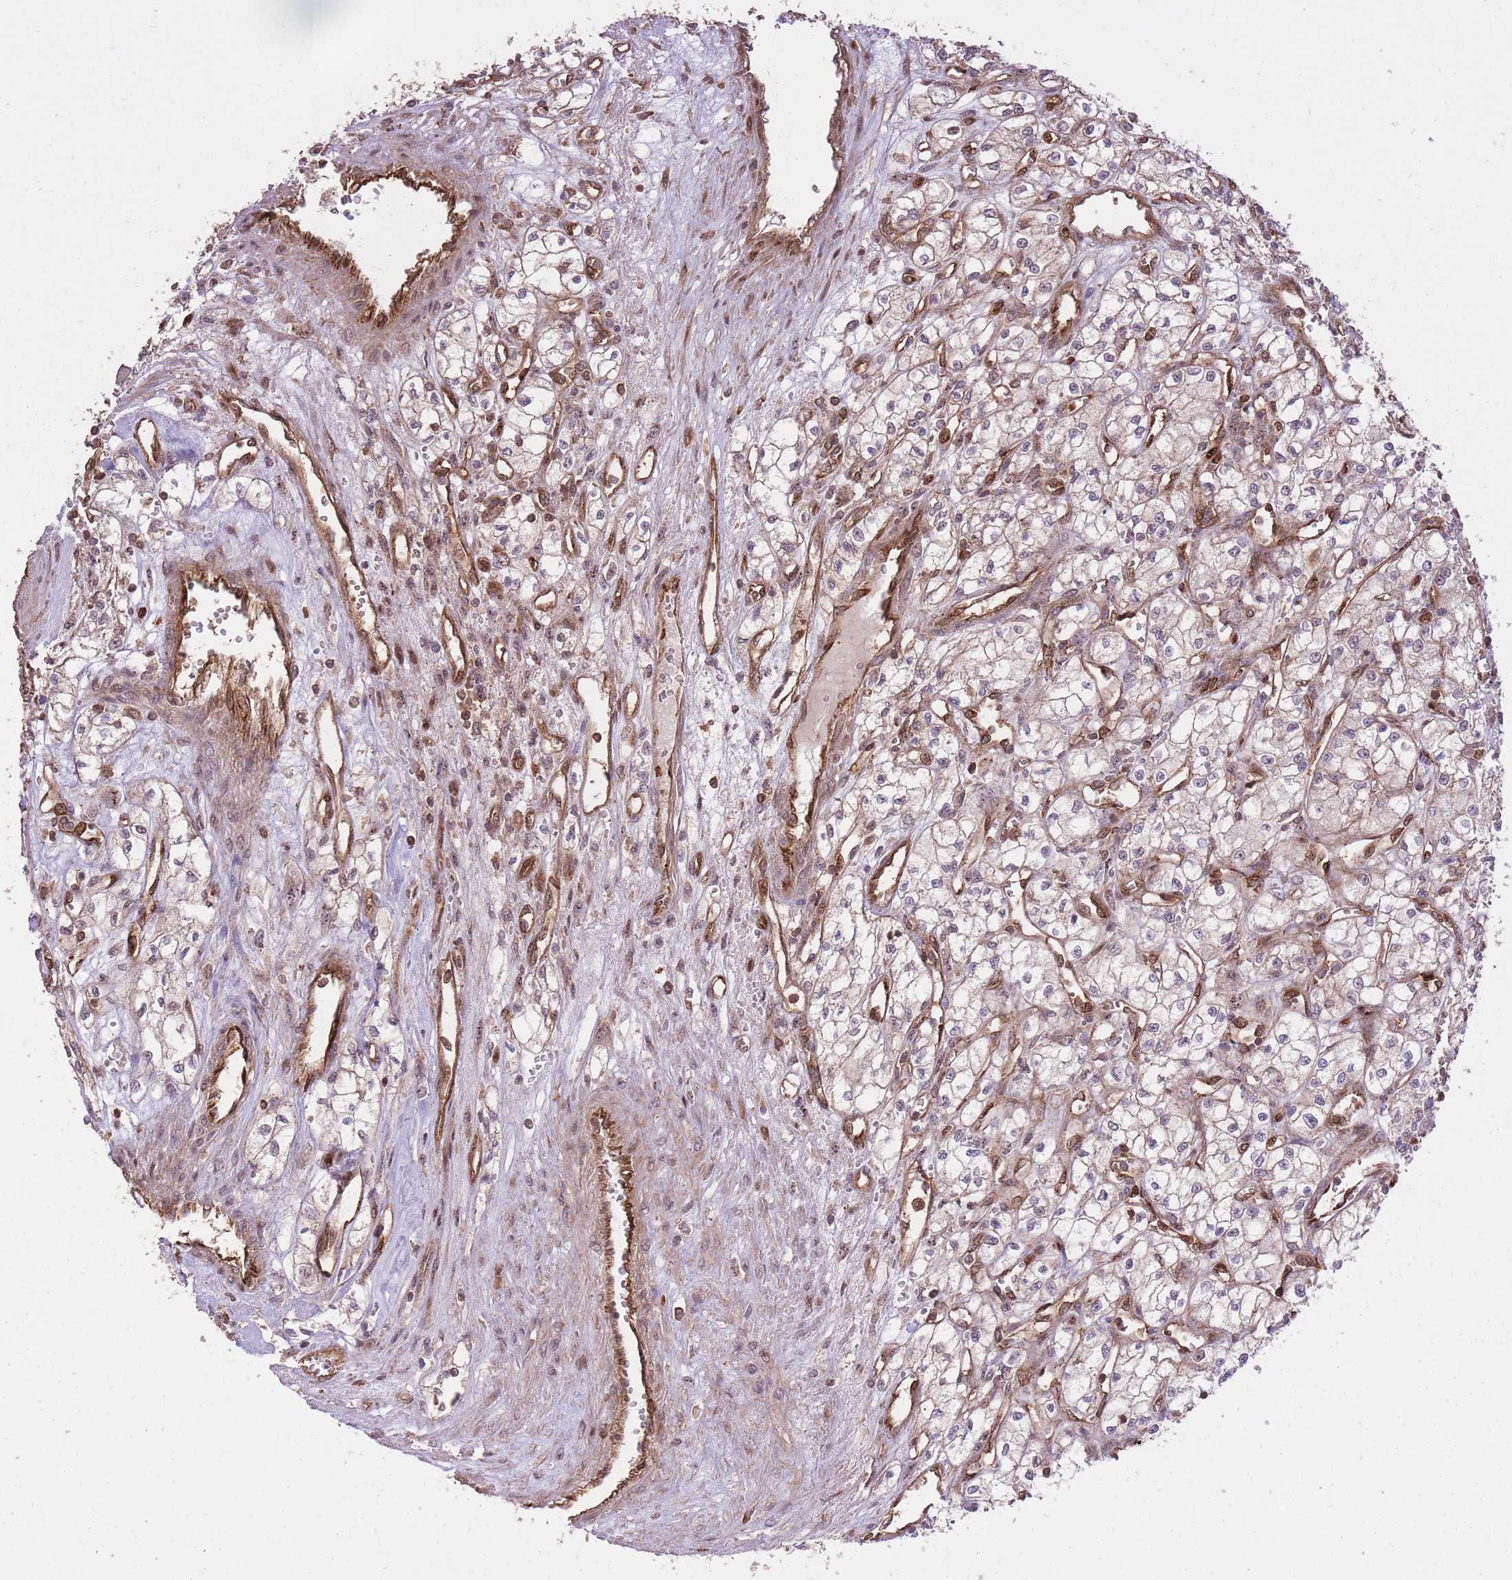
{"staining": {"intensity": "weak", "quantity": "25%-75%", "location": "cytoplasmic/membranous"}, "tissue": "renal cancer", "cell_type": "Tumor cells", "image_type": "cancer", "snomed": [{"axis": "morphology", "description": "Adenocarcinoma, NOS"}, {"axis": "topography", "description": "Kidney"}], "caption": "This histopathology image exhibits immunohistochemistry staining of human renal cancer (adenocarcinoma), with low weak cytoplasmic/membranous expression in about 25%-75% of tumor cells.", "gene": "PLD1", "patient": {"sex": "male", "age": 59}}